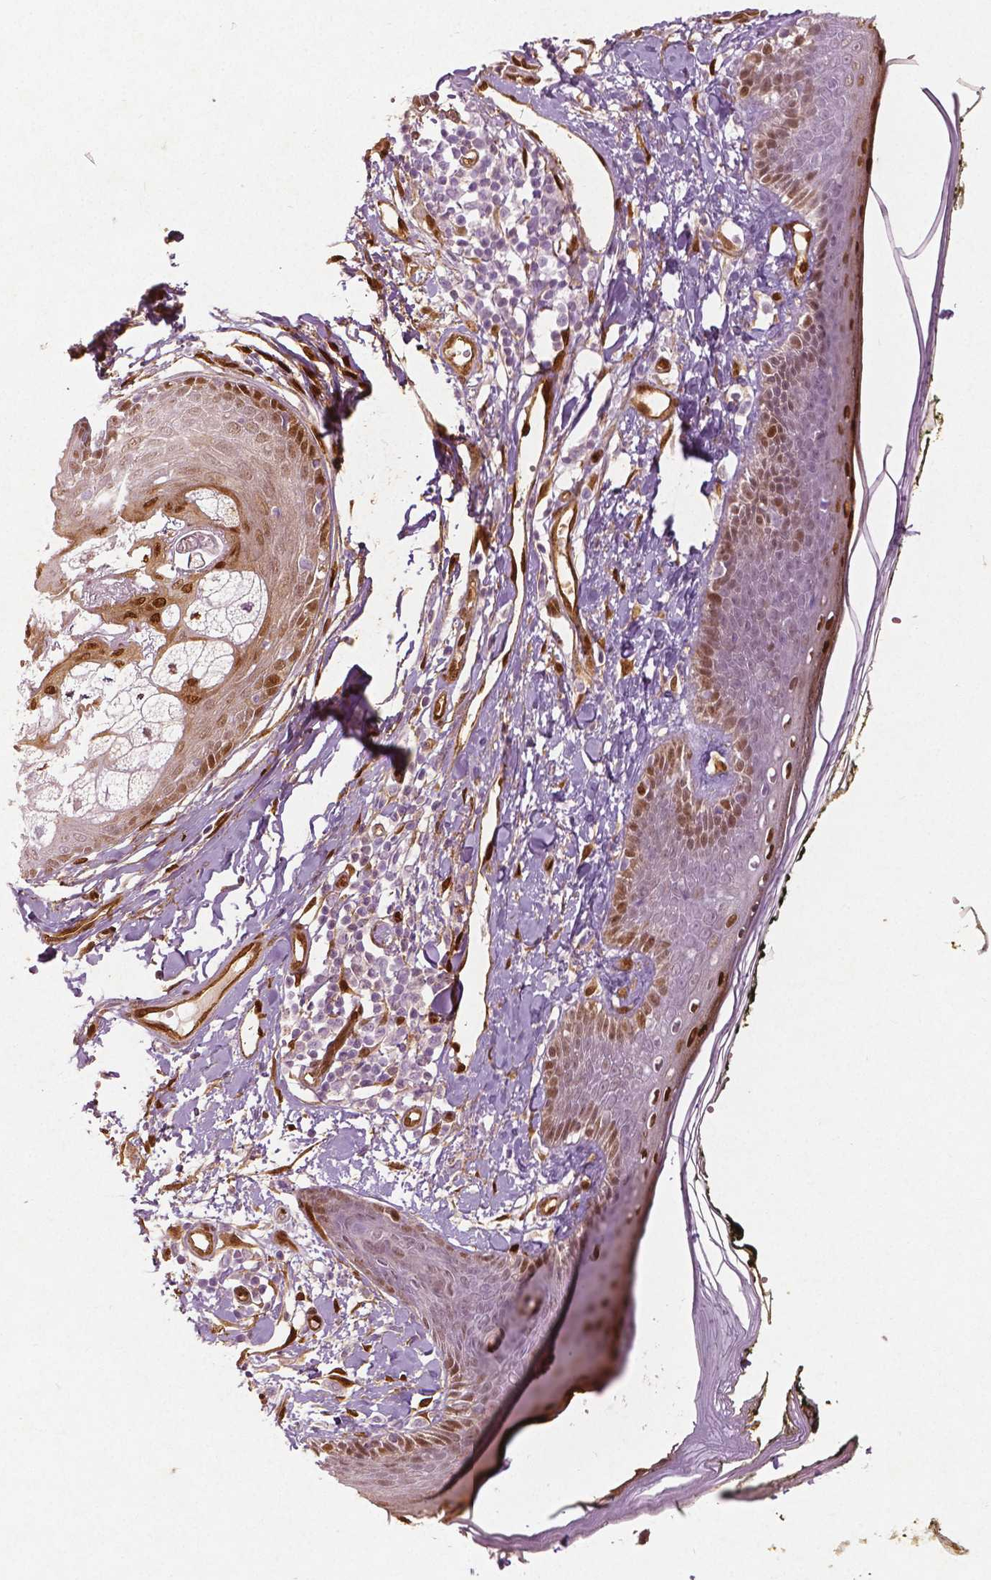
{"staining": {"intensity": "moderate", "quantity": ">75%", "location": "cytoplasmic/membranous,nuclear"}, "tissue": "skin", "cell_type": "Fibroblasts", "image_type": "normal", "snomed": [{"axis": "morphology", "description": "Normal tissue, NOS"}, {"axis": "topography", "description": "Skin"}], "caption": "Immunohistochemistry staining of benign skin, which displays medium levels of moderate cytoplasmic/membranous,nuclear staining in approximately >75% of fibroblasts indicating moderate cytoplasmic/membranous,nuclear protein staining. The staining was performed using DAB (3,3'-diaminobenzidine) (brown) for protein detection and nuclei were counterstained in hematoxylin (blue).", "gene": "WWTR1", "patient": {"sex": "male", "age": 76}}